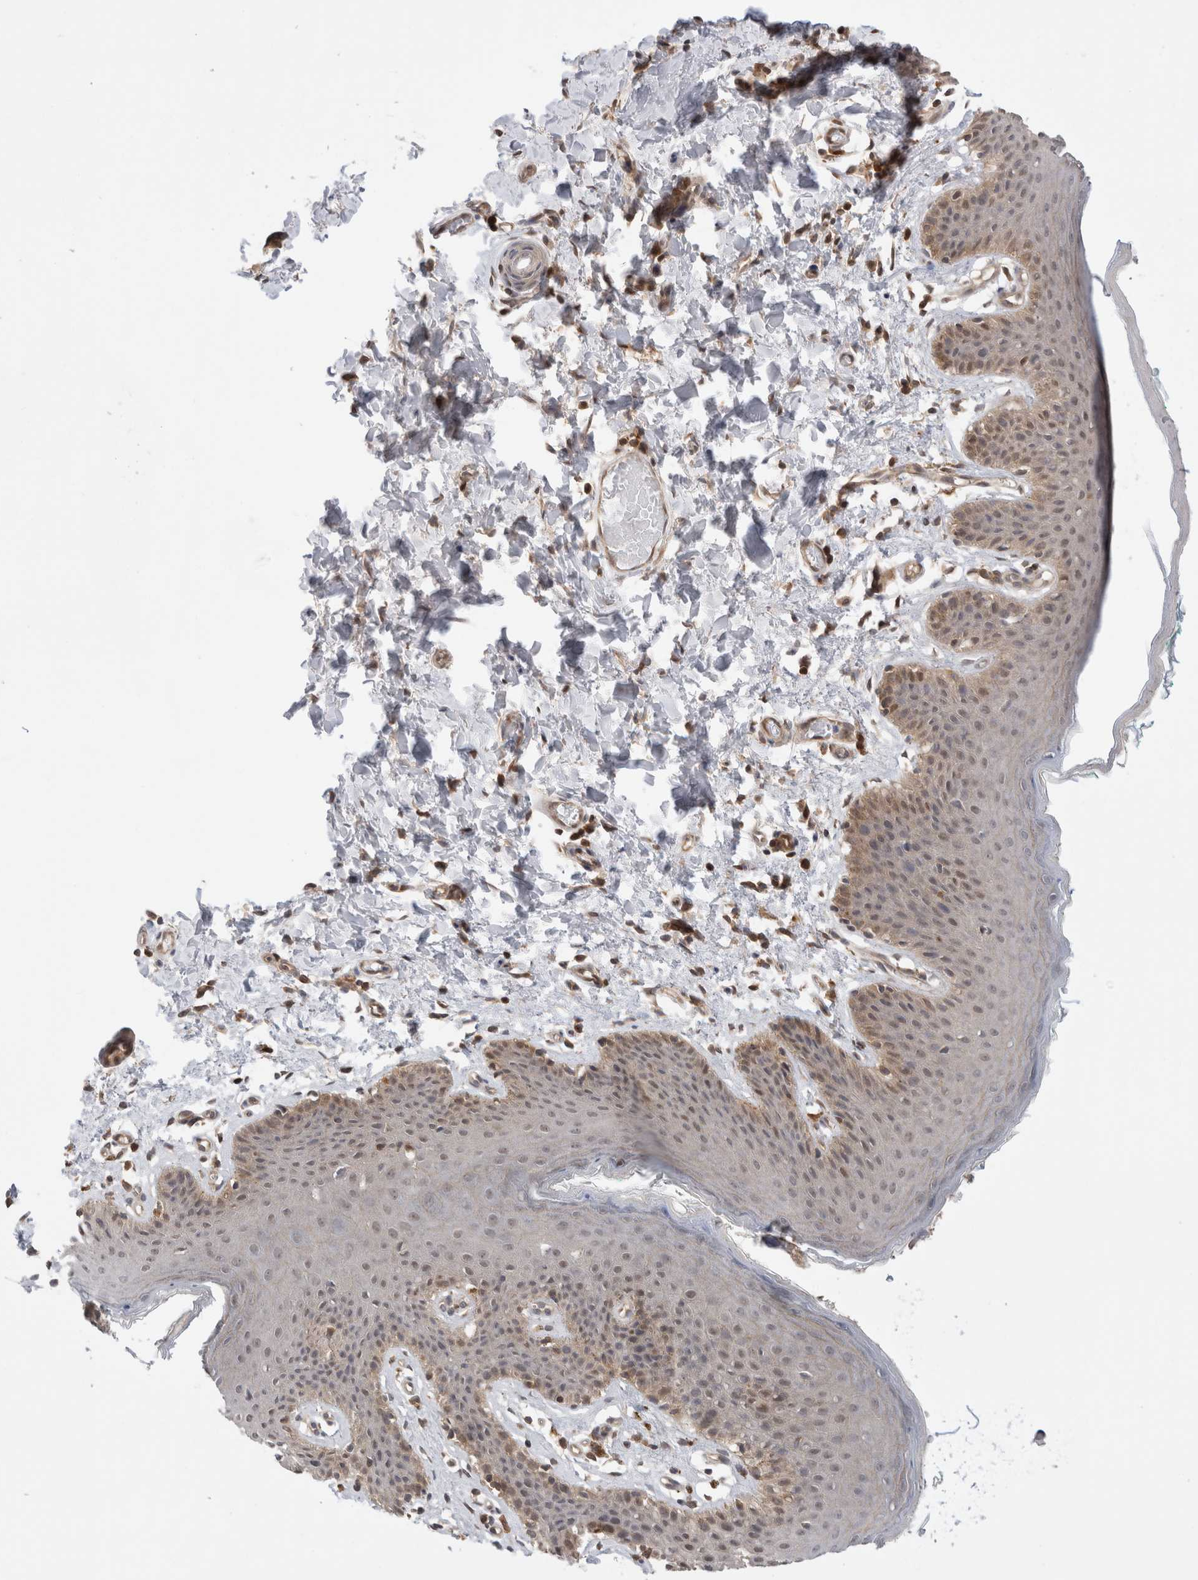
{"staining": {"intensity": "moderate", "quantity": "25%-75%", "location": "cytoplasmic/membranous,nuclear"}, "tissue": "skin", "cell_type": "Epidermal cells", "image_type": "normal", "snomed": [{"axis": "morphology", "description": "Normal tissue, NOS"}, {"axis": "topography", "description": "Vulva"}], "caption": "Immunohistochemistry (IHC) micrograph of unremarkable skin: human skin stained using immunohistochemistry (IHC) demonstrates medium levels of moderate protein expression localized specifically in the cytoplasmic/membranous,nuclear of epidermal cells, appearing as a cytoplasmic/membranous,nuclear brown color.", "gene": "NFKB1", "patient": {"sex": "female", "age": 66}}